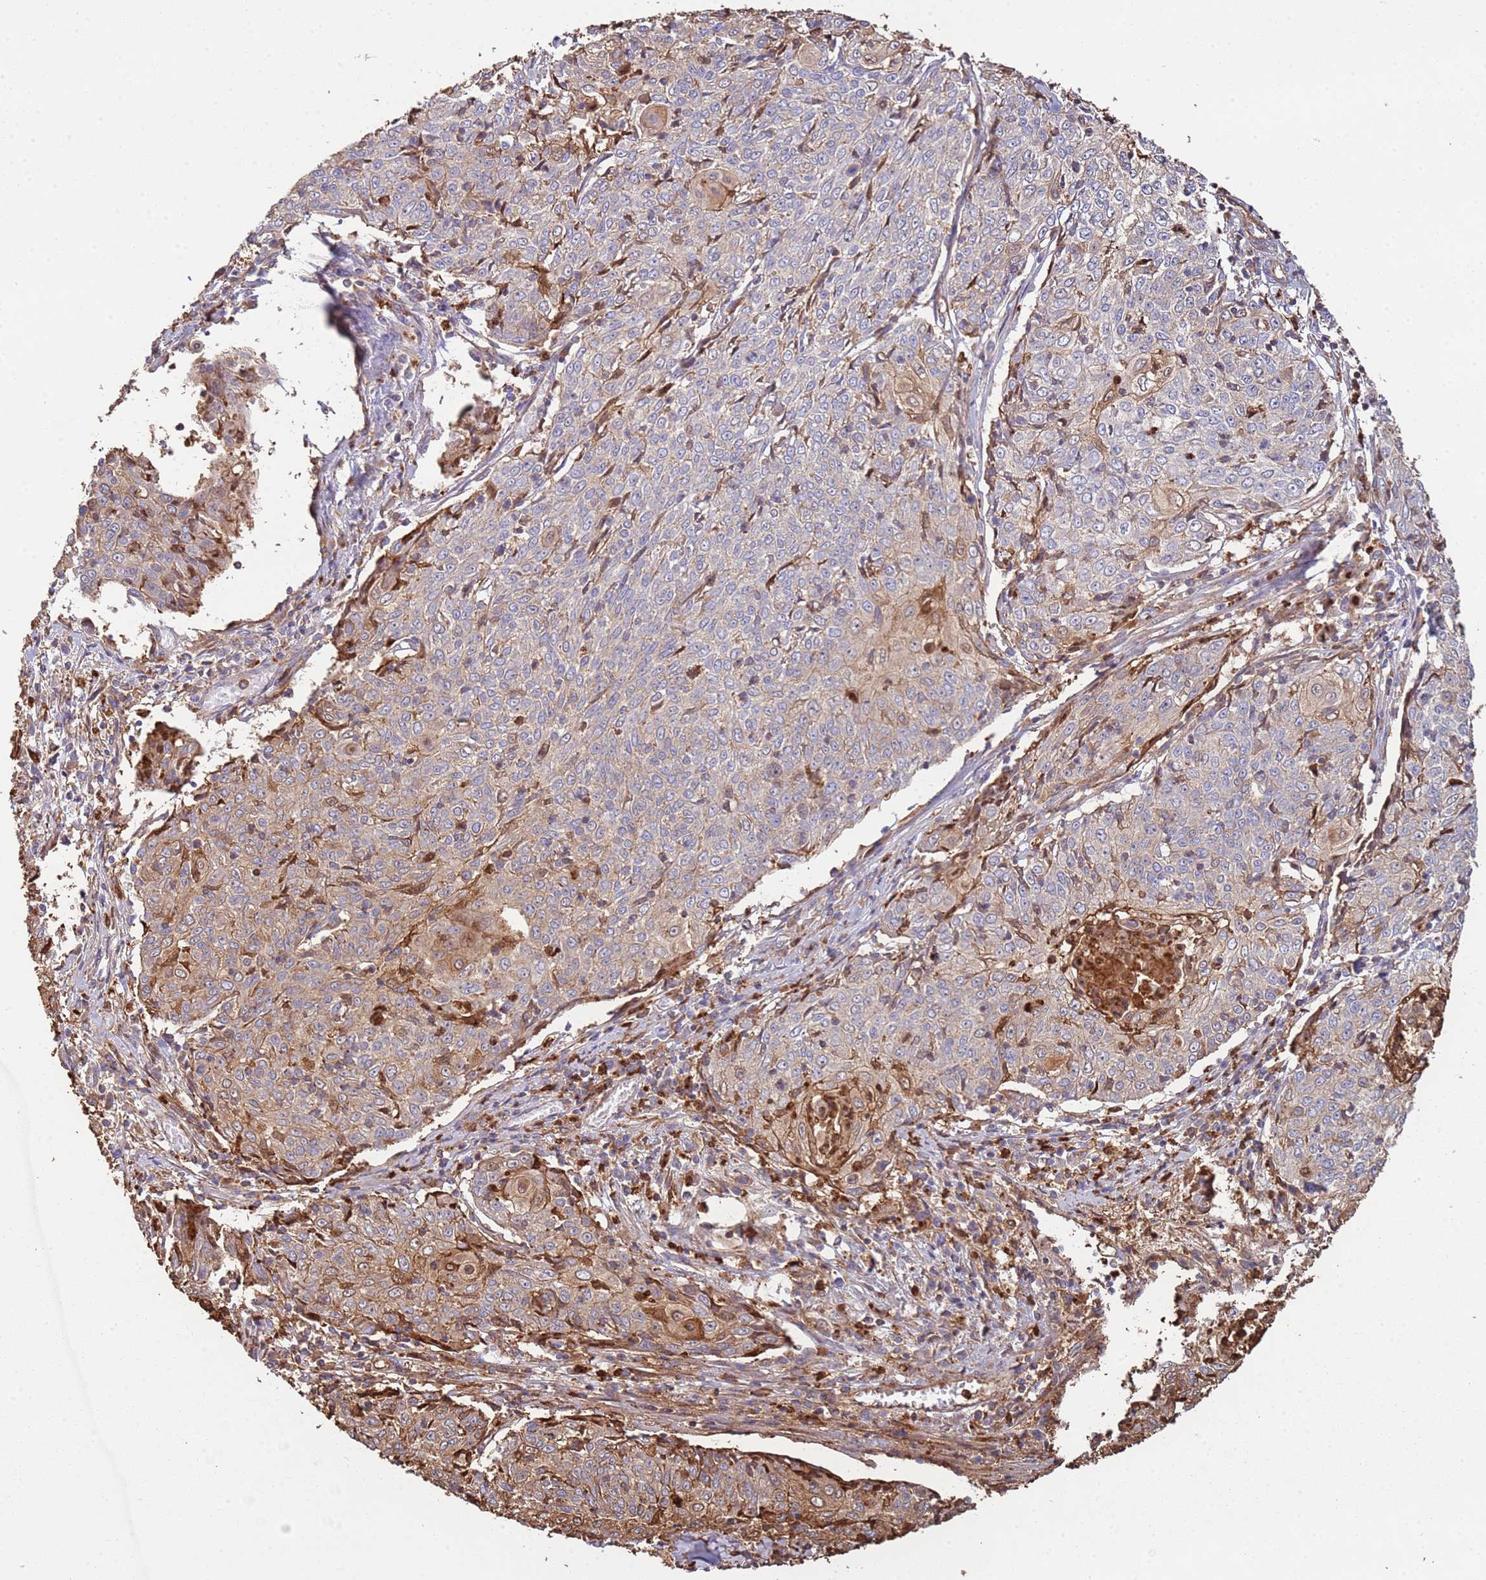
{"staining": {"intensity": "weak", "quantity": "25%-75%", "location": "cytoplasmic/membranous"}, "tissue": "cervical cancer", "cell_type": "Tumor cells", "image_type": "cancer", "snomed": [{"axis": "morphology", "description": "Squamous cell carcinoma, NOS"}, {"axis": "topography", "description": "Cervix"}], "caption": "The micrograph displays immunohistochemical staining of cervical cancer. There is weak cytoplasmic/membranous staining is seen in approximately 25%-75% of tumor cells.", "gene": "NDUFAF4", "patient": {"sex": "female", "age": 48}}